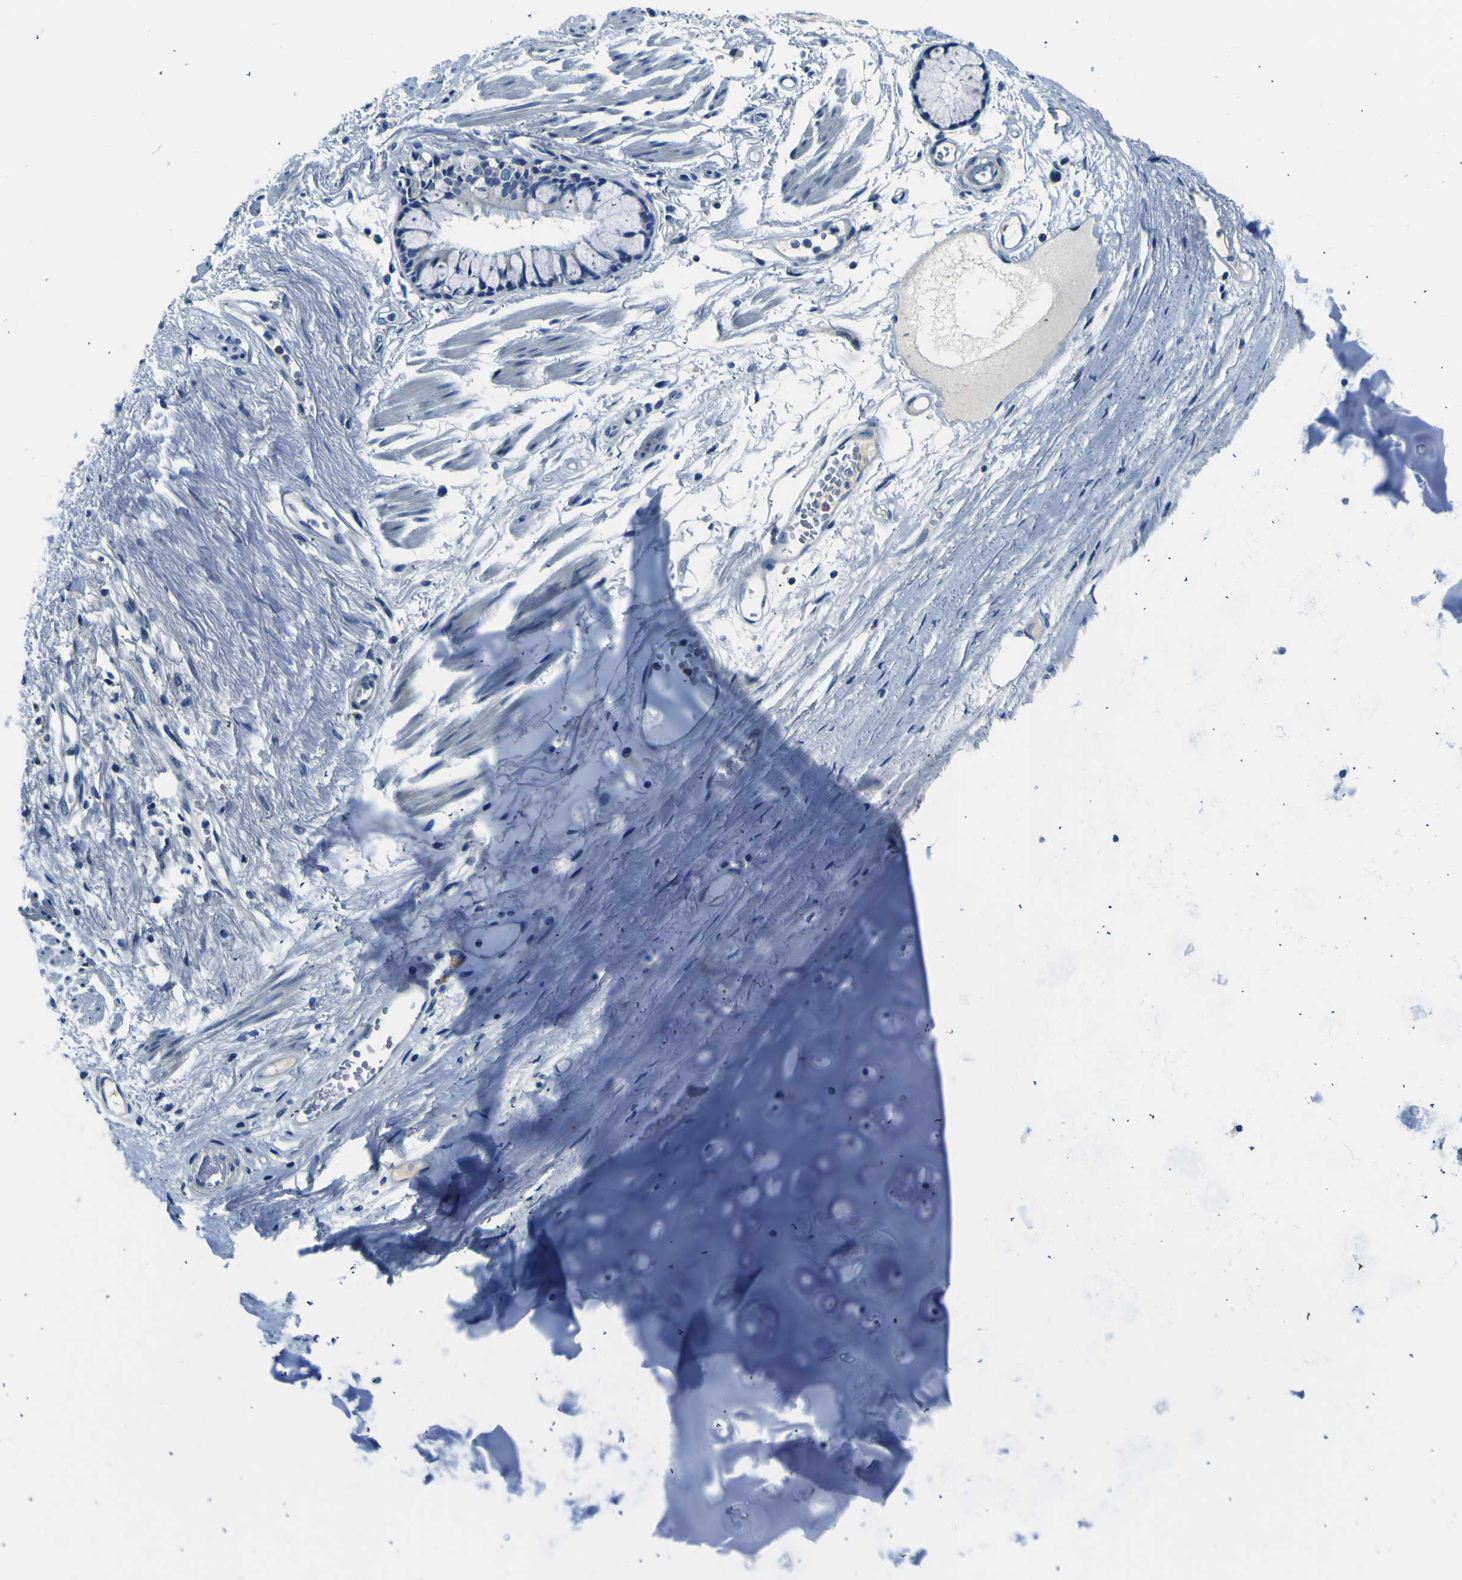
{"staining": {"intensity": "weak", "quantity": "25%-75%", "location": "cytoplasmic/membranous"}, "tissue": "adipose tissue", "cell_type": "Adipocytes", "image_type": "normal", "snomed": [{"axis": "morphology", "description": "Normal tissue, NOS"}, {"axis": "topography", "description": "Cartilage tissue"}, {"axis": "topography", "description": "Bronchus"}], "caption": "Immunohistochemistry histopathology image of unremarkable human adipose tissue stained for a protein (brown), which shows low levels of weak cytoplasmic/membranous positivity in about 25%-75% of adipocytes.", "gene": "ADGRA2", "patient": {"sex": "female", "age": 73}}